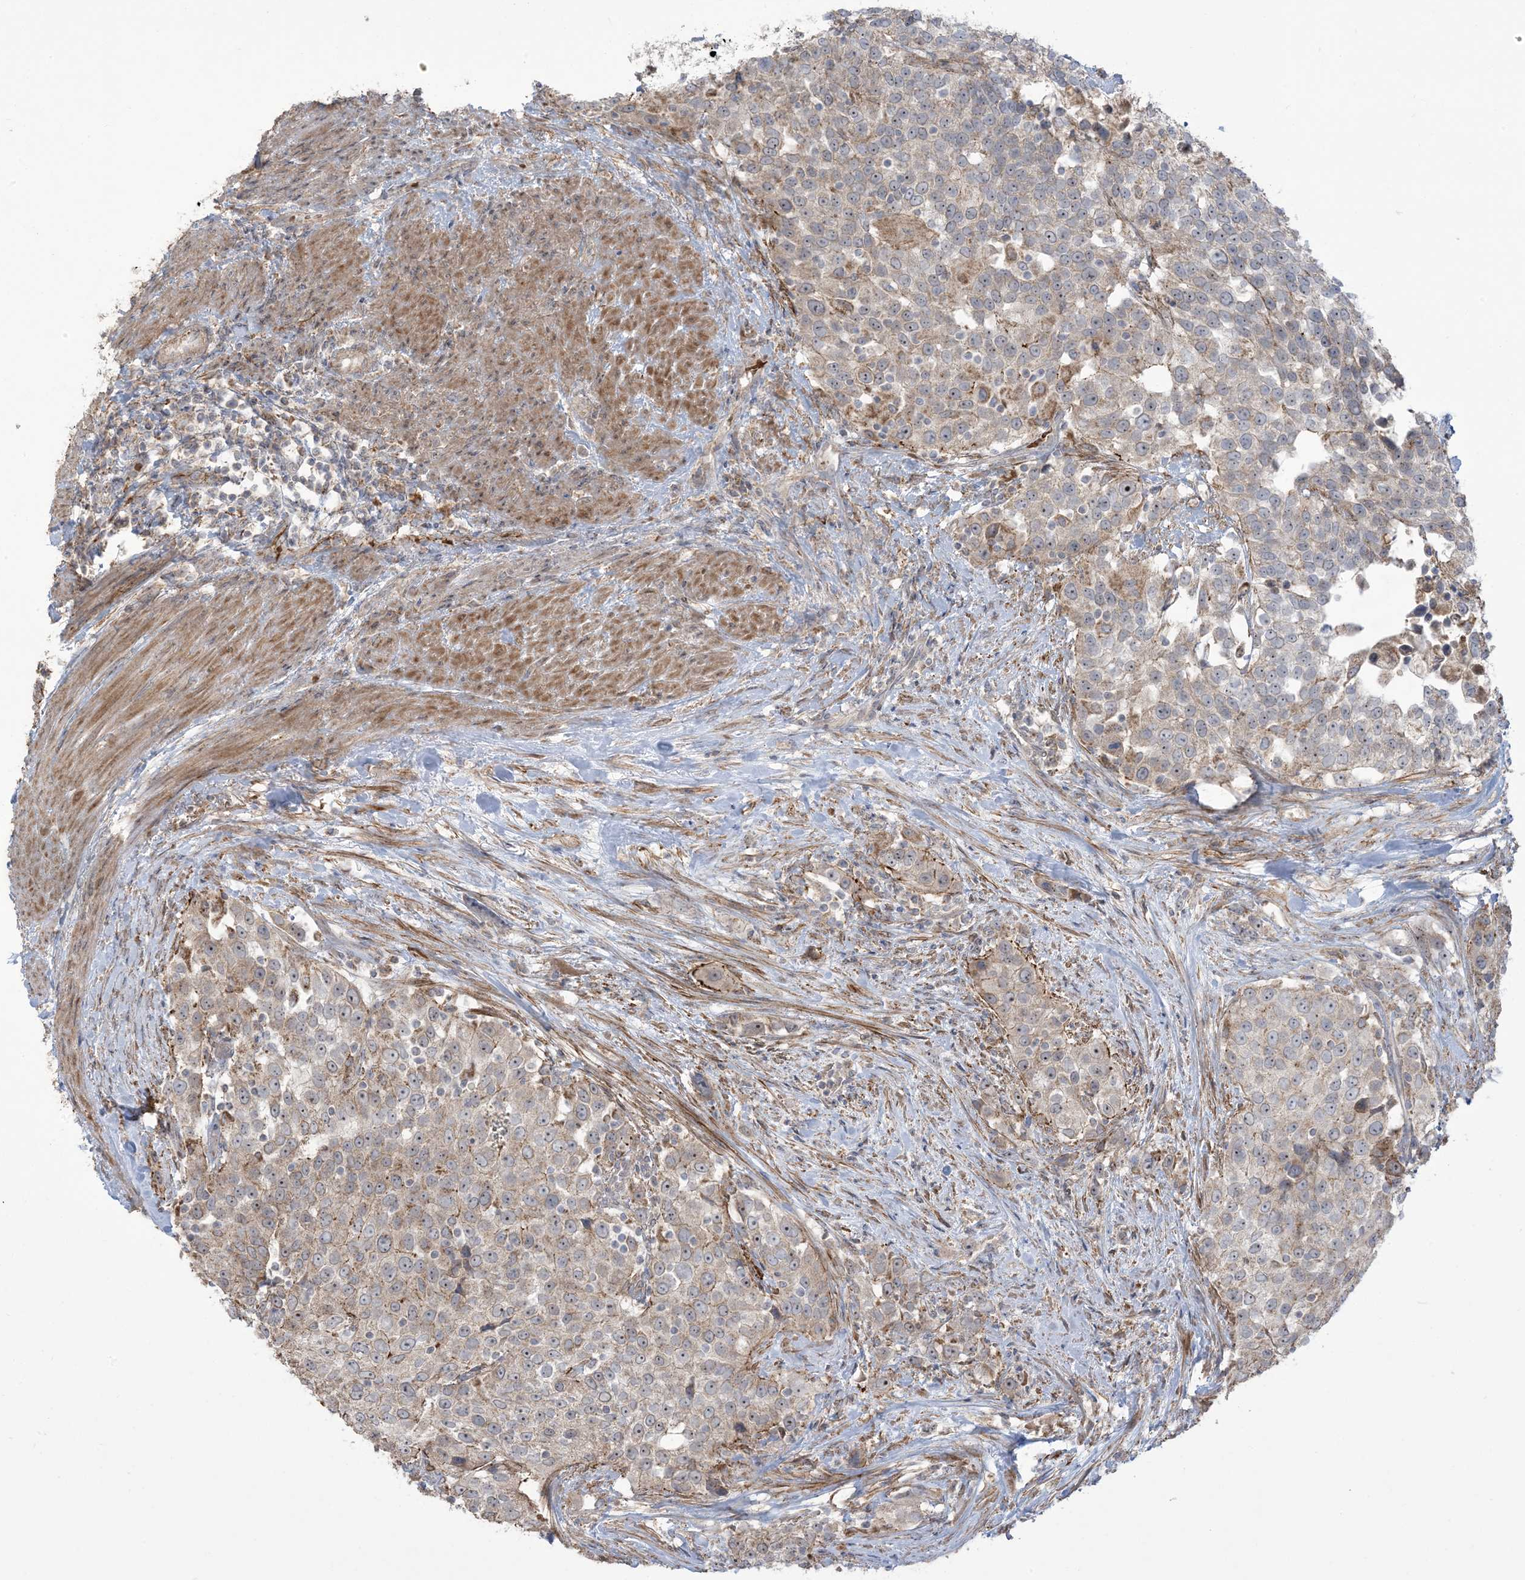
{"staining": {"intensity": "weak", "quantity": "<25%", "location": "cytoplasmic/membranous,nuclear"}, "tissue": "urothelial cancer", "cell_type": "Tumor cells", "image_type": "cancer", "snomed": [{"axis": "morphology", "description": "Urothelial carcinoma, High grade"}, {"axis": "topography", "description": "Urinary bladder"}], "caption": "Urothelial cancer was stained to show a protein in brown. There is no significant expression in tumor cells.", "gene": "KLHL18", "patient": {"sex": "female", "age": 80}}